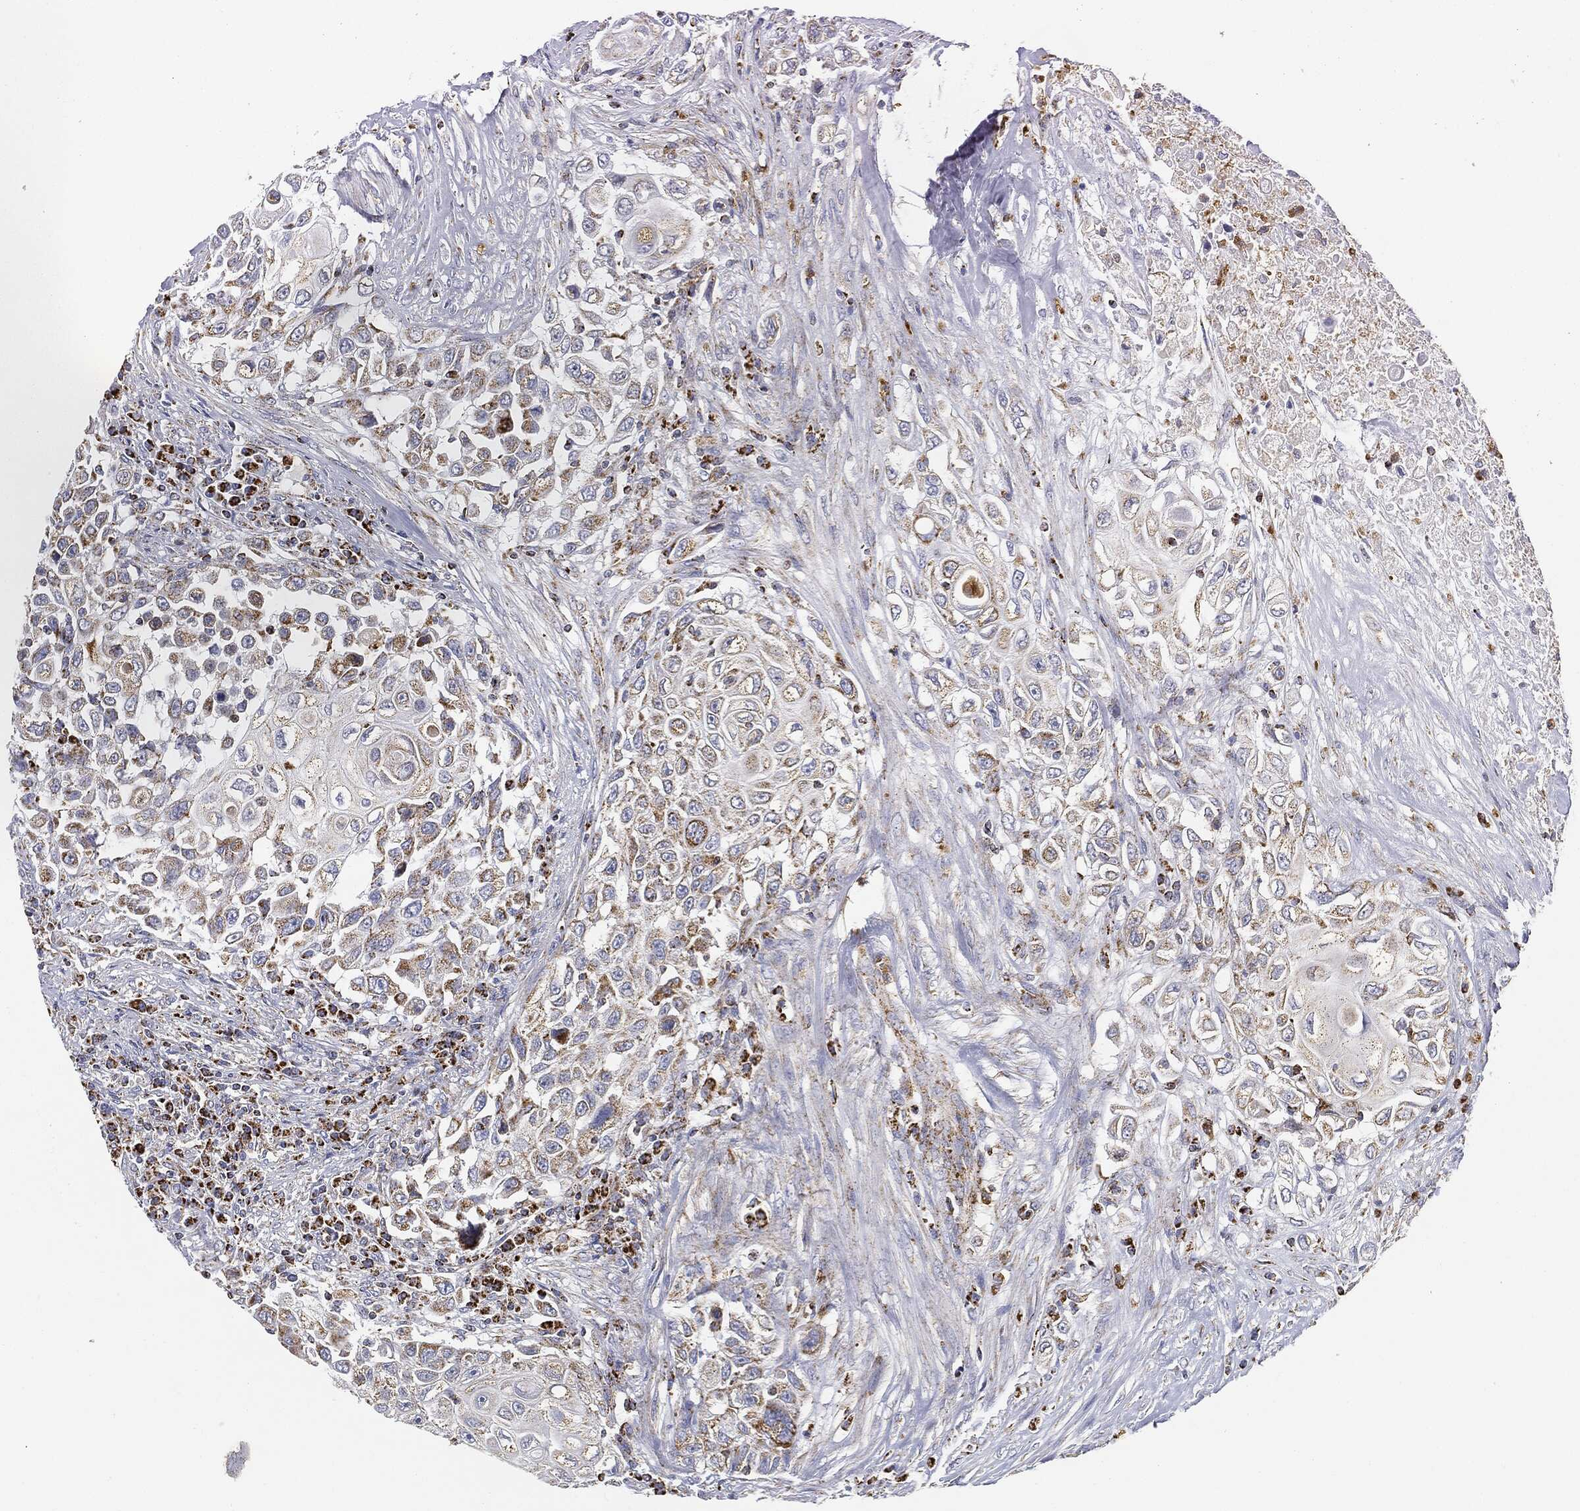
{"staining": {"intensity": "strong", "quantity": "<25%", "location": "cytoplasmic/membranous"}, "tissue": "urothelial cancer", "cell_type": "Tumor cells", "image_type": "cancer", "snomed": [{"axis": "morphology", "description": "Urothelial carcinoma, High grade"}, {"axis": "topography", "description": "Urinary bladder"}], "caption": "IHC micrograph of neoplastic tissue: human urothelial cancer stained using IHC displays medium levels of strong protein expression localized specifically in the cytoplasmic/membranous of tumor cells, appearing as a cytoplasmic/membranous brown color.", "gene": "CAPN15", "patient": {"sex": "female", "age": 56}}